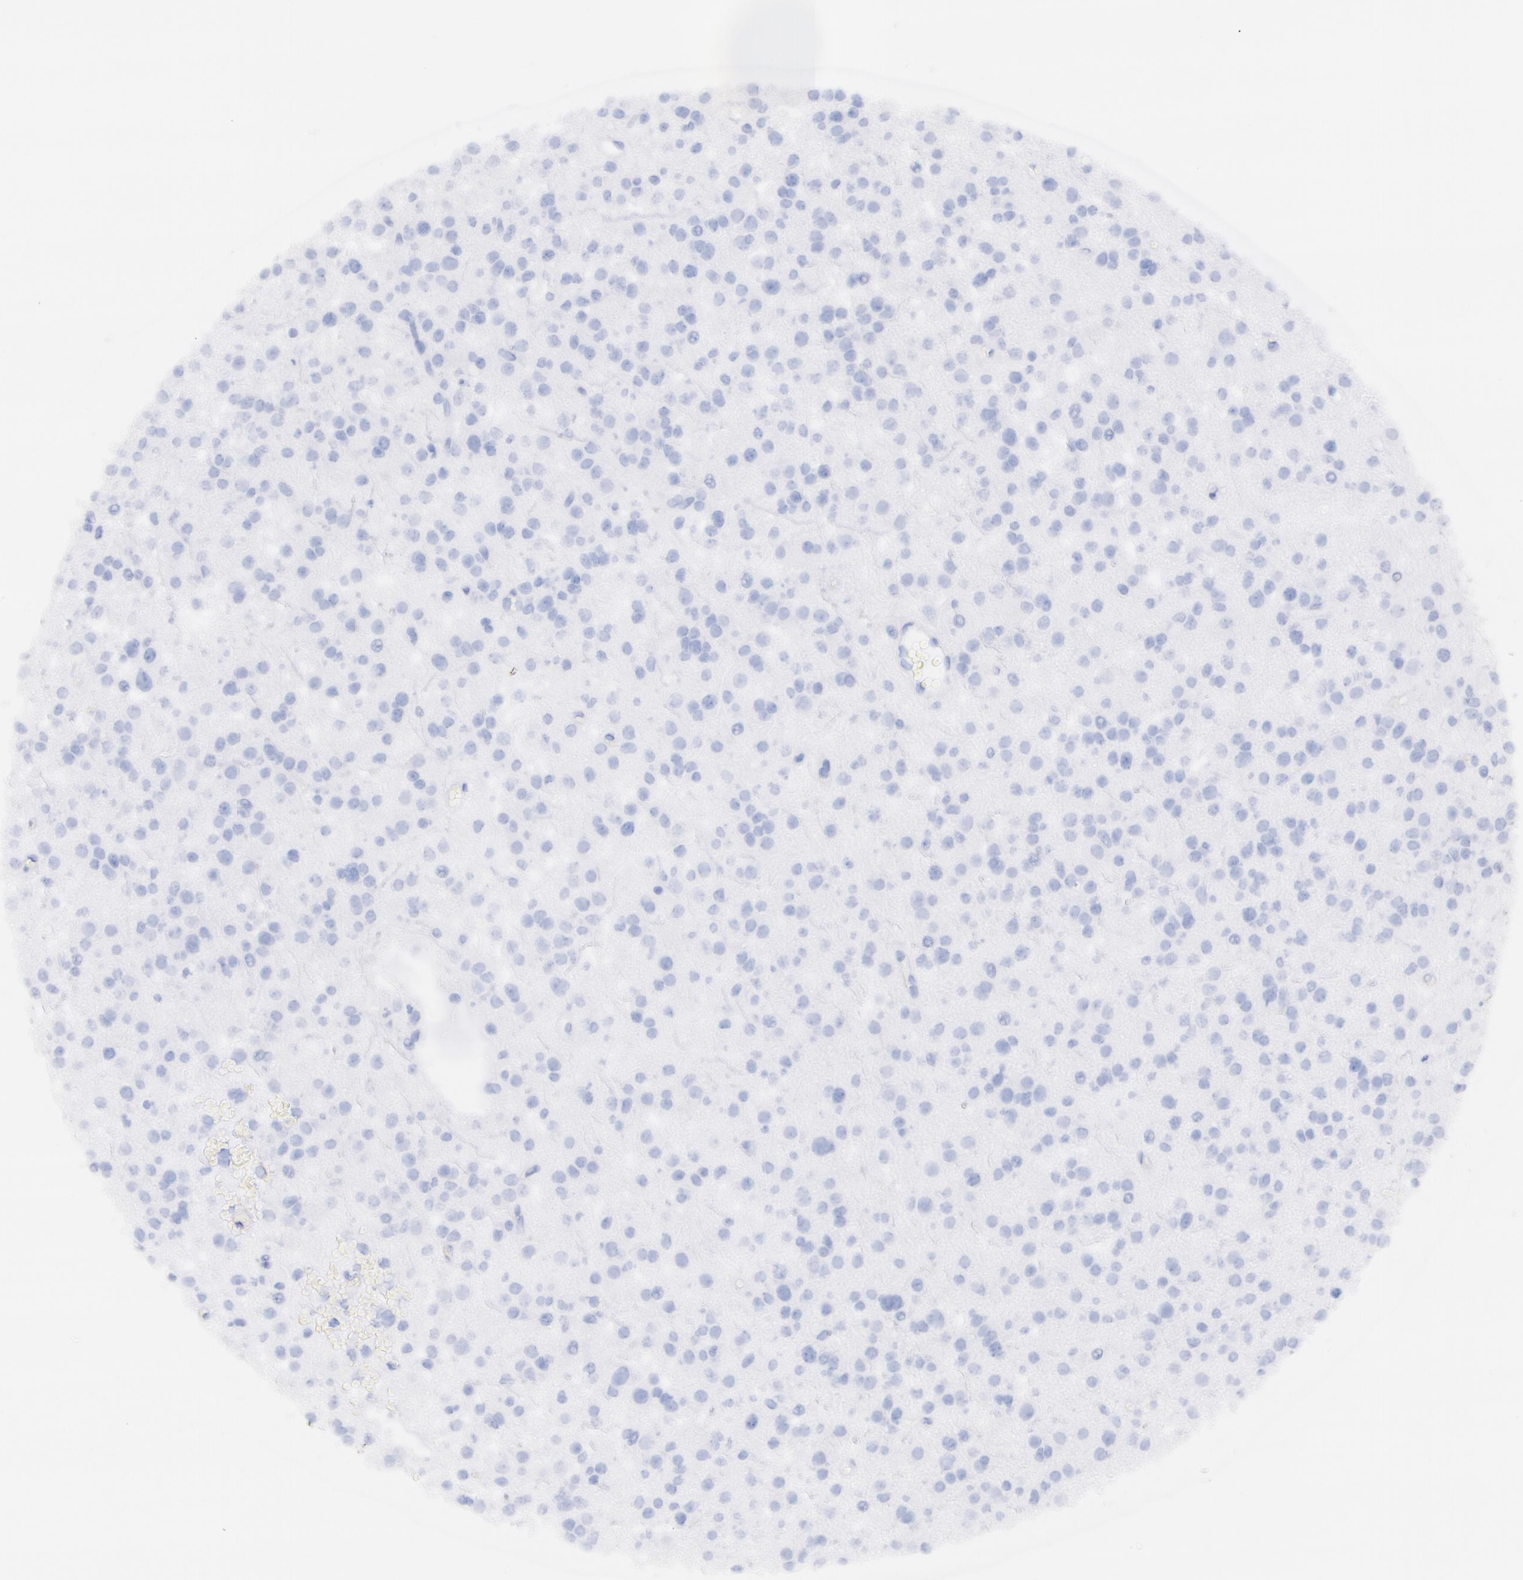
{"staining": {"intensity": "negative", "quantity": "none", "location": "none"}, "tissue": "glioma", "cell_type": "Tumor cells", "image_type": "cancer", "snomed": [{"axis": "morphology", "description": "Glioma, malignant, Low grade"}, {"axis": "topography", "description": "Brain"}], "caption": "DAB immunohistochemical staining of glioma demonstrates no significant positivity in tumor cells. (Immunohistochemistry (ihc), brightfield microscopy, high magnification).", "gene": "CD44", "patient": {"sex": "female", "age": 36}}